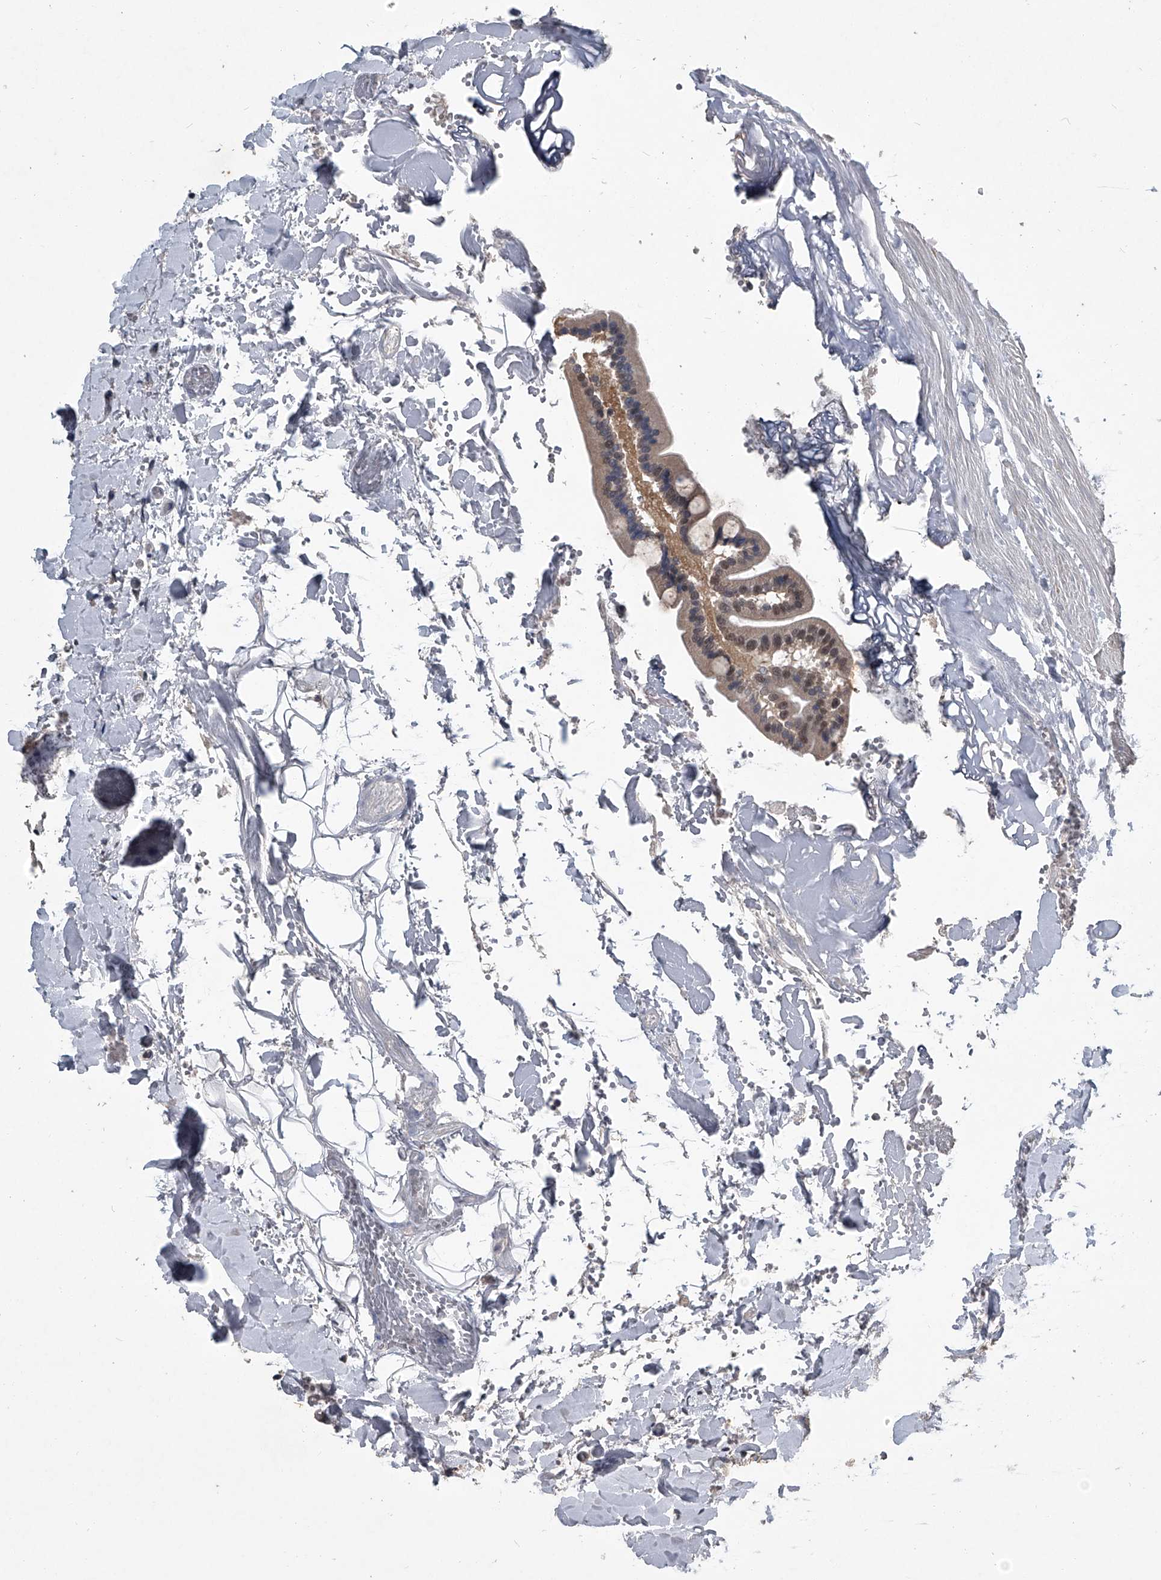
{"staining": {"intensity": "moderate", "quantity": ">75%", "location": "cytoplasmic/membranous,nuclear"}, "tissue": "gallbladder", "cell_type": "Glandular cells", "image_type": "normal", "snomed": [{"axis": "morphology", "description": "Normal tissue, NOS"}, {"axis": "topography", "description": "Gallbladder"}], "caption": "Moderate cytoplasmic/membranous,nuclear expression is identified in approximately >75% of glandular cells in normal gallbladder.", "gene": "TSNAX", "patient": {"sex": "male", "age": 55}}